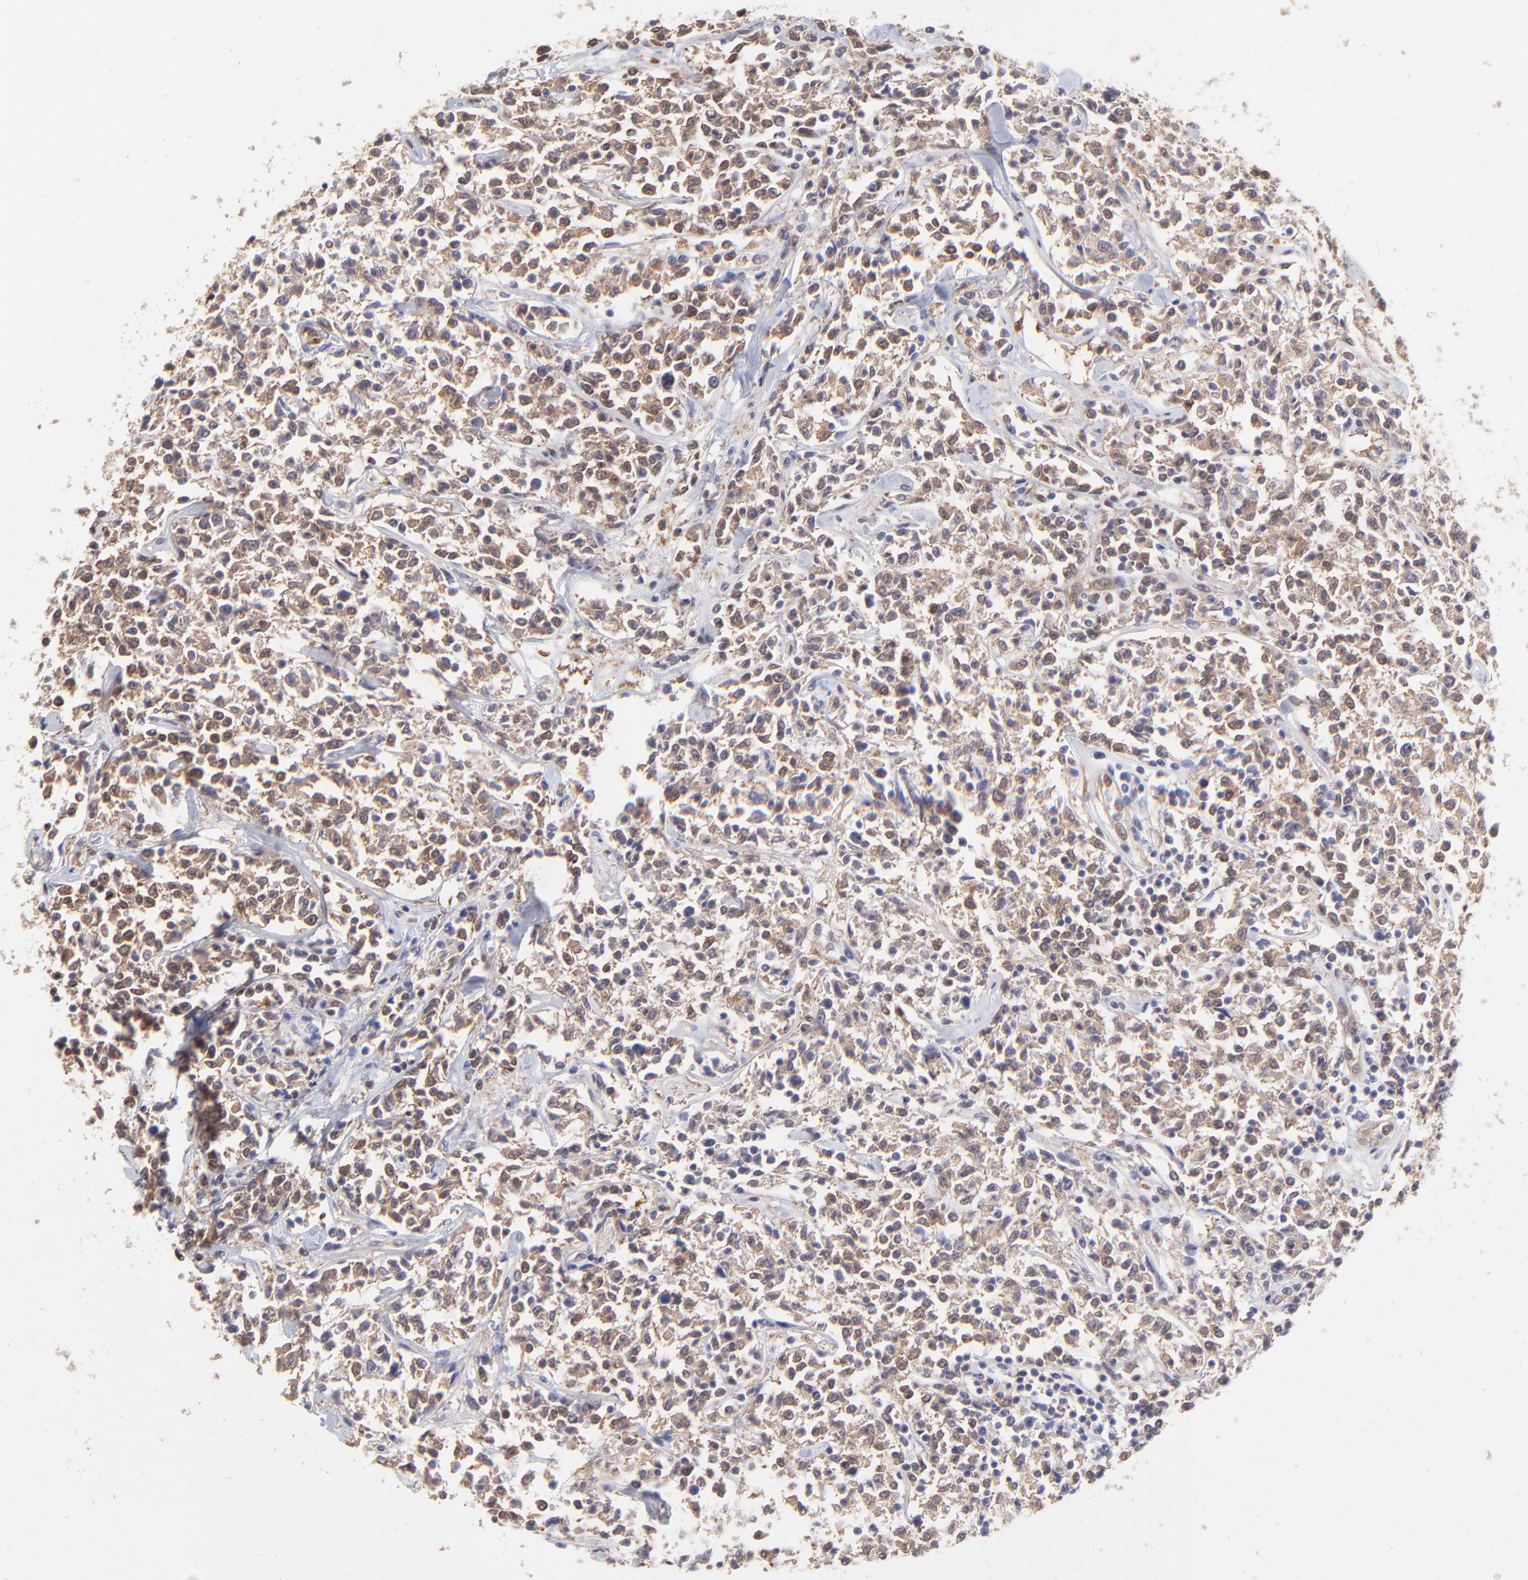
{"staining": {"intensity": "weak", "quantity": "25%-75%", "location": "cytoplasmic/membranous,nuclear"}, "tissue": "lymphoma", "cell_type": "Tumor cells", "image_type": "cancer", "snomed": [{"axis": "morphology", "description": "Malignant lymphoma, non-Hodgkin's type, Low grade"}, {"axis": "topography", "description": "Small intestine"}], "caption": "The immunohistochemical stain highlights weak cytoplasmic/membranous and nuclear positivity in tumor cells of malignant lymphoma, non-Hodgkin's type (low-grade) tissue. Nuclei are stained in blue.", "gene": "HYAL1", "patient": {"sex": "female", "age": 59}}